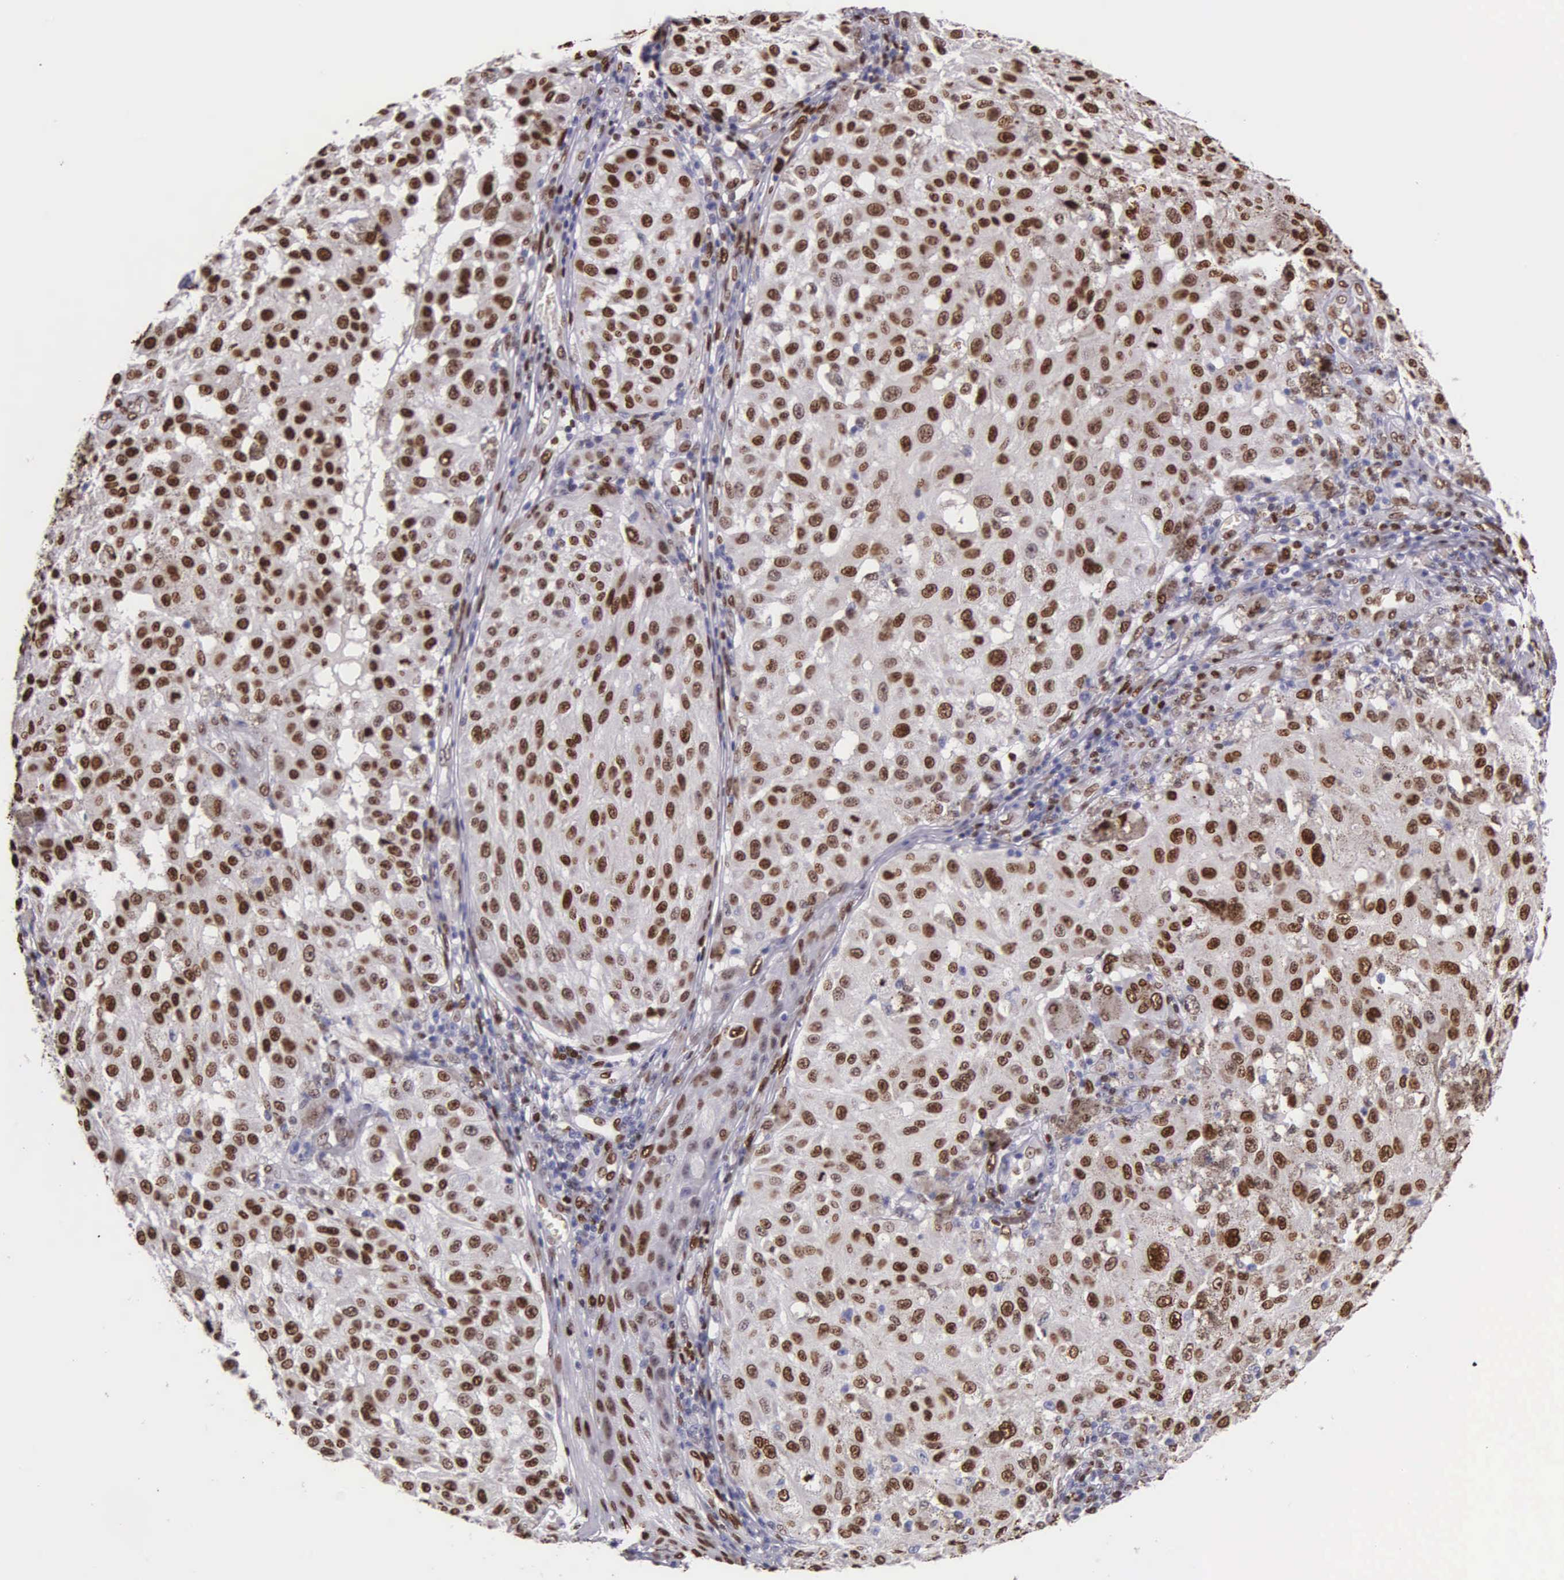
{"staining": {"intensity": "strong", "quantity": ">75%", "location": "nuclear"}, "tissue": "melanoma", "cell_type": "Tumor cells", "image_type": "cancer", "snomed": [{"axis": "morphology", "description": "Malignant melanoma, NOS"}, {"axis": "topography", "description": "Skin"}], "caption": "Brown immunohistochemical staining in human melanoma displays strong nuclear positivity in approximately >75% of tumor cells.", "gene": "H1-0", "patient": {"sex": "female", "age": 64}}